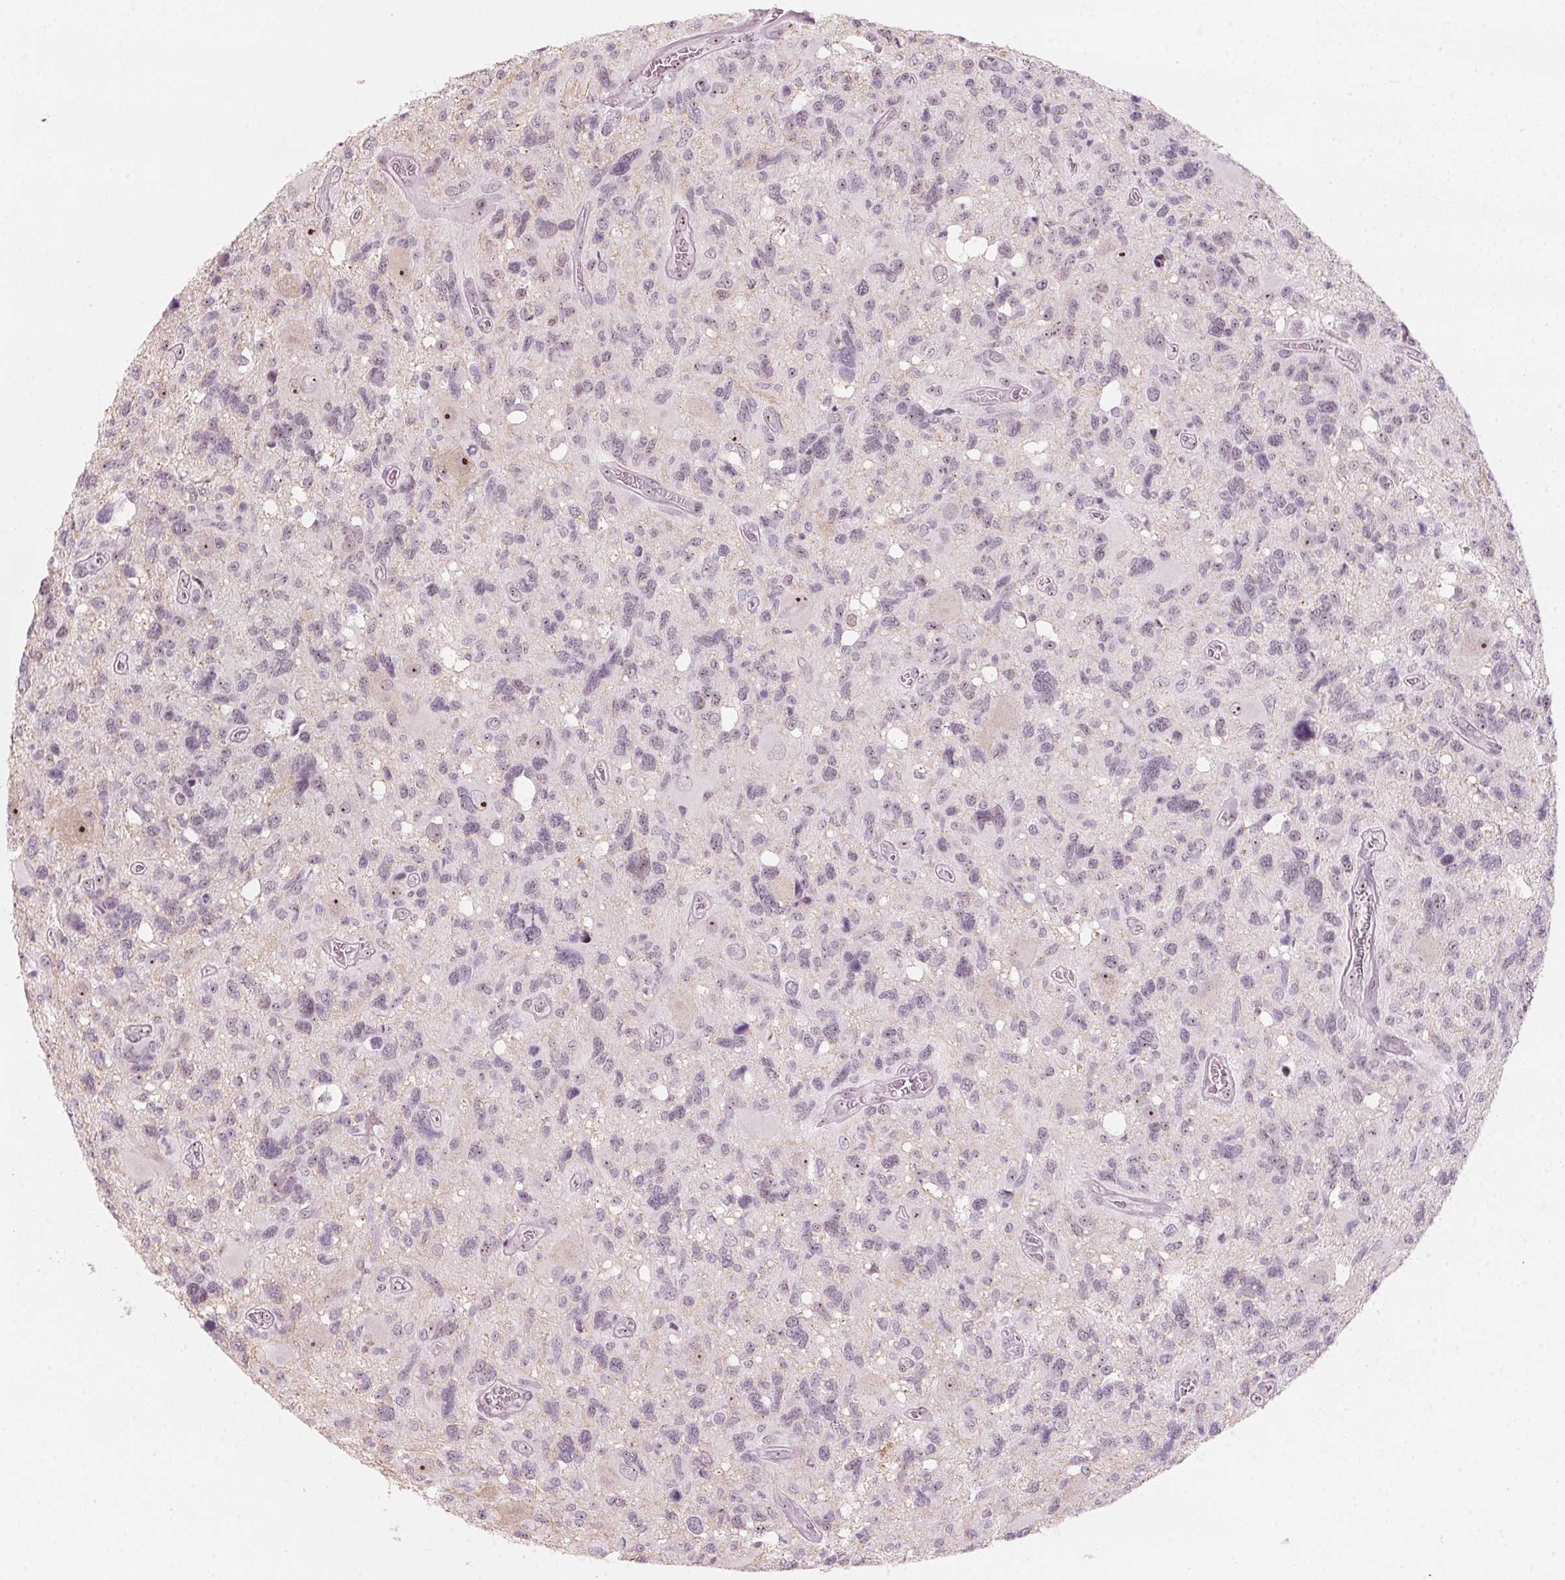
{"staining": {"intensity": "weak", "quantity": "25%-75%", "location": "nuclear"}, "tissue": "glioma", "cell_type": "Tumor cells", "image_type": "cancer", "snomed": [{"axis": "morphology", "description": "Glioma, malignant, High grade"}, {"axis": "topography", "description": "Brain"}], "caption": "Immunohistochemistry (DAB) staining of glioma displays weak nuclear protein expression in approximately 25%-75% of tumor cells.", "gene": "DNTTIP2", "patient": {"sex": "male", "age": 49}}